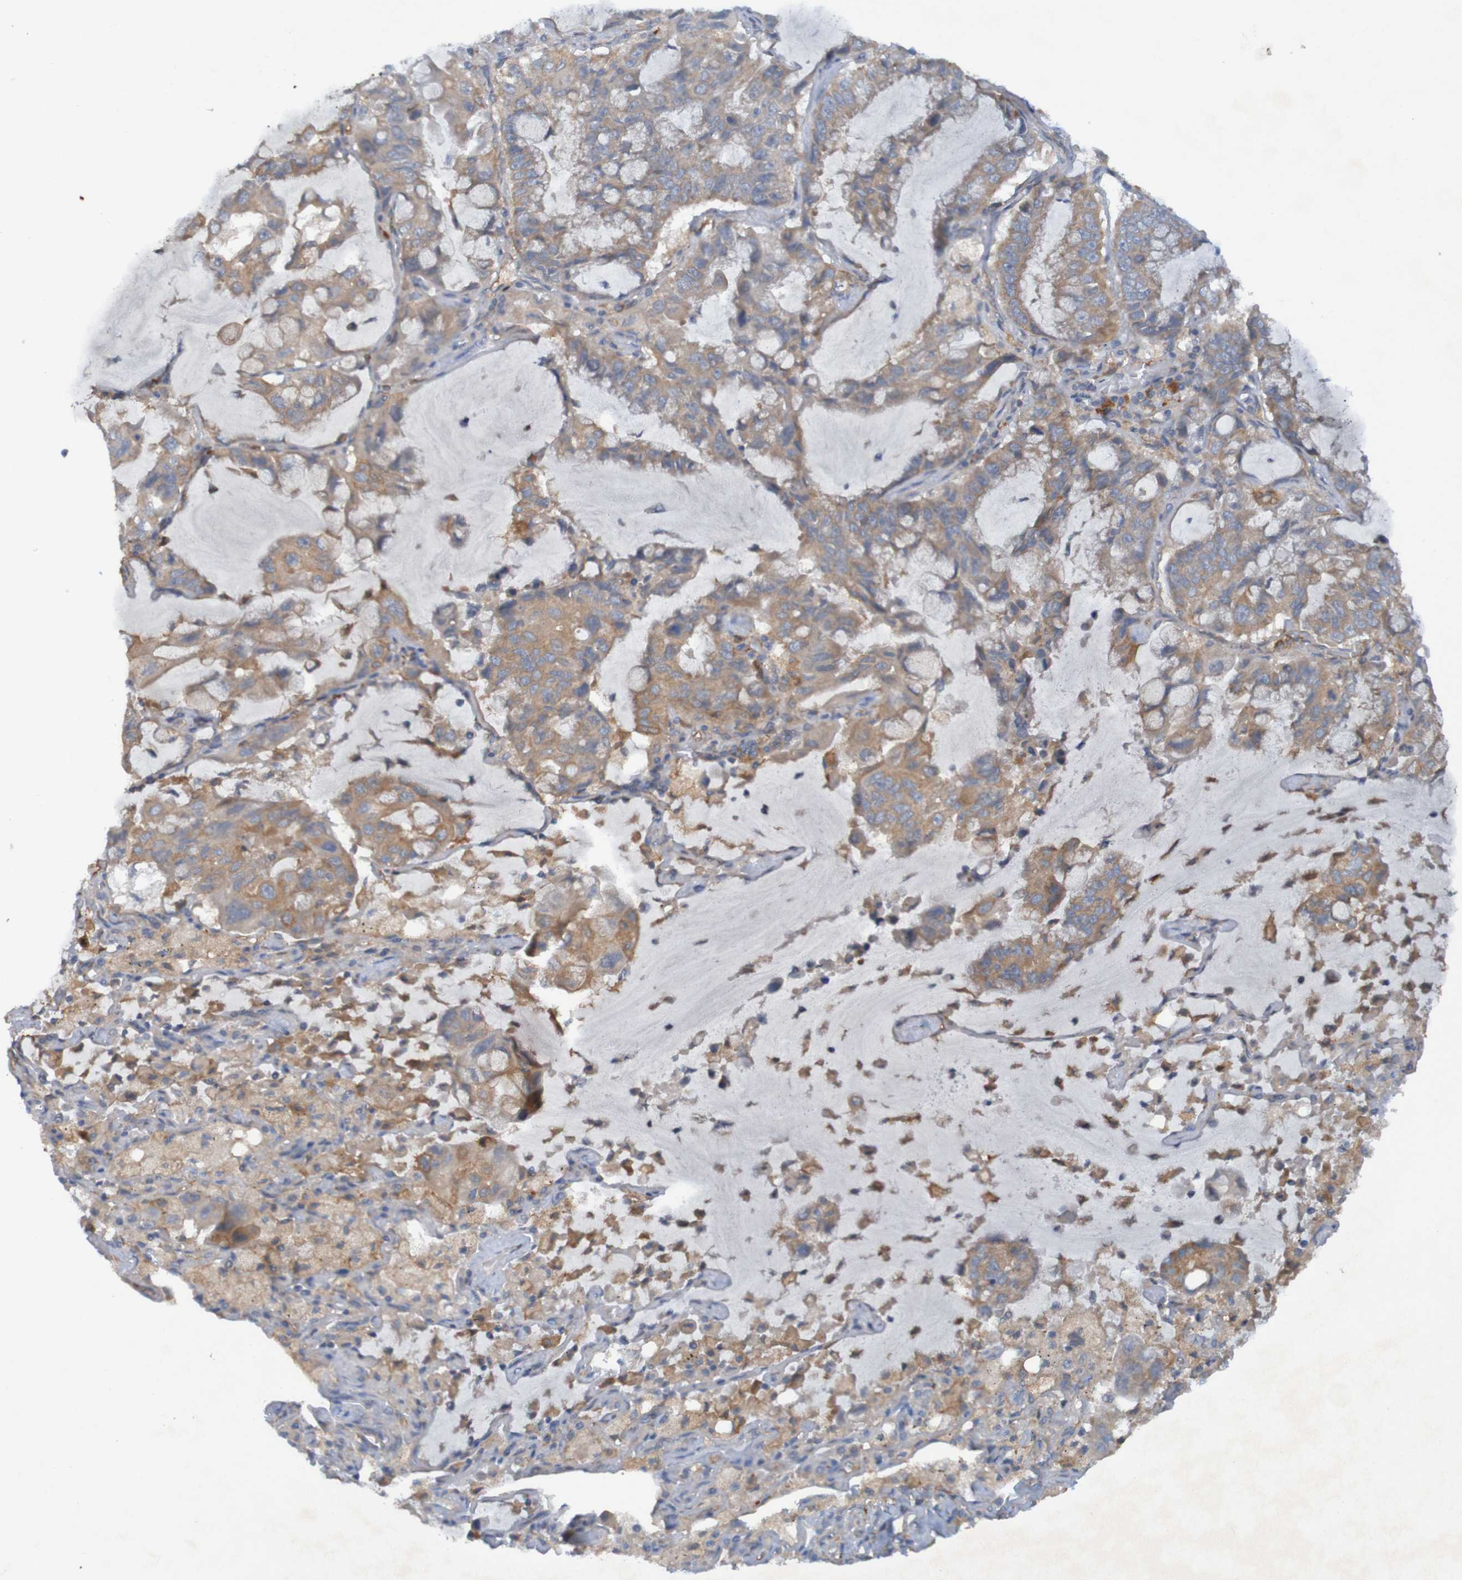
{"staining": {"intensity": "moderate", "quantity": ">75%", "location": "cytoplasmic/membranous"}, "tissue": "lung cancer", "cell_type": "Tumor cells", "image_type": "cancer", "snomed": [{"axis": "morphology", "description": "Adenocarcinoma, NOS"}, {"axis": "topography", "description": "Lung"}], "caption": "Lung cancer tissue demonstrates moderate cytoplasmic/membranous expression in approximately >75% of tumor cells, visualized by immunohistochemistry.", "gene": "DNAJC4", "patient": {"sex": "male", "age": 64}}